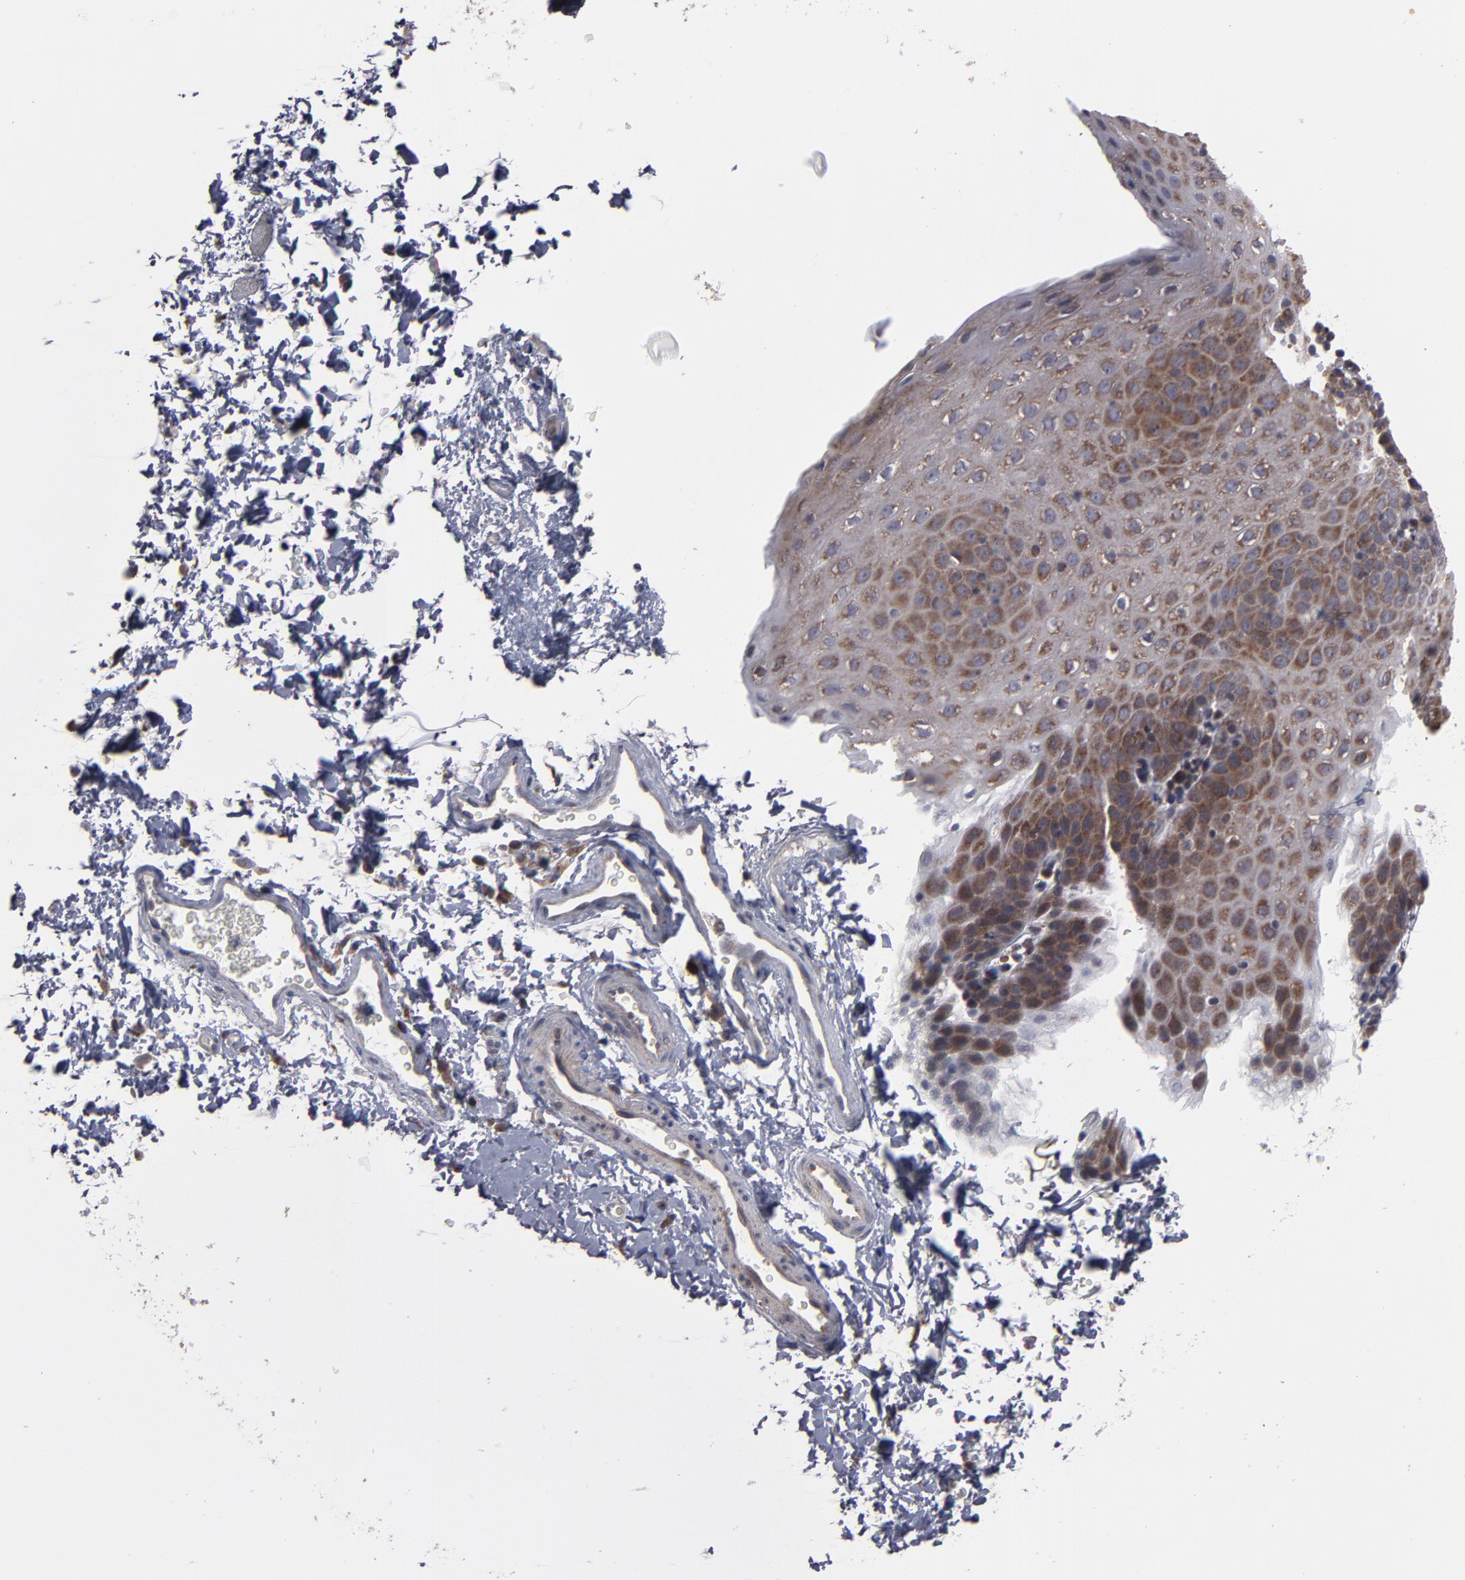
{"staining": {"intensity": "moderate", "quantity": "25%-75%", "location": "cytoplasmic/membranous"}, "tissue": "esophagus", "cell_type": "Squamous epithelial cells", "image_type": "normal", "snomed": [{"axis": "morphology", "description": "Normal tissue, NOS"}, {"axis": "topography", "description": "Esophagus"}], "caption": "Immunohistochemistry of normal human esophagus exhibits medium levels of moderate cytoplasmic/membranous expression in about 25%-75% of squamous epithelial cells. (IHC, brightfield microscopy, high magnification).", "gene": "SND1", "patient": {"sex": "female", "age": 61}}